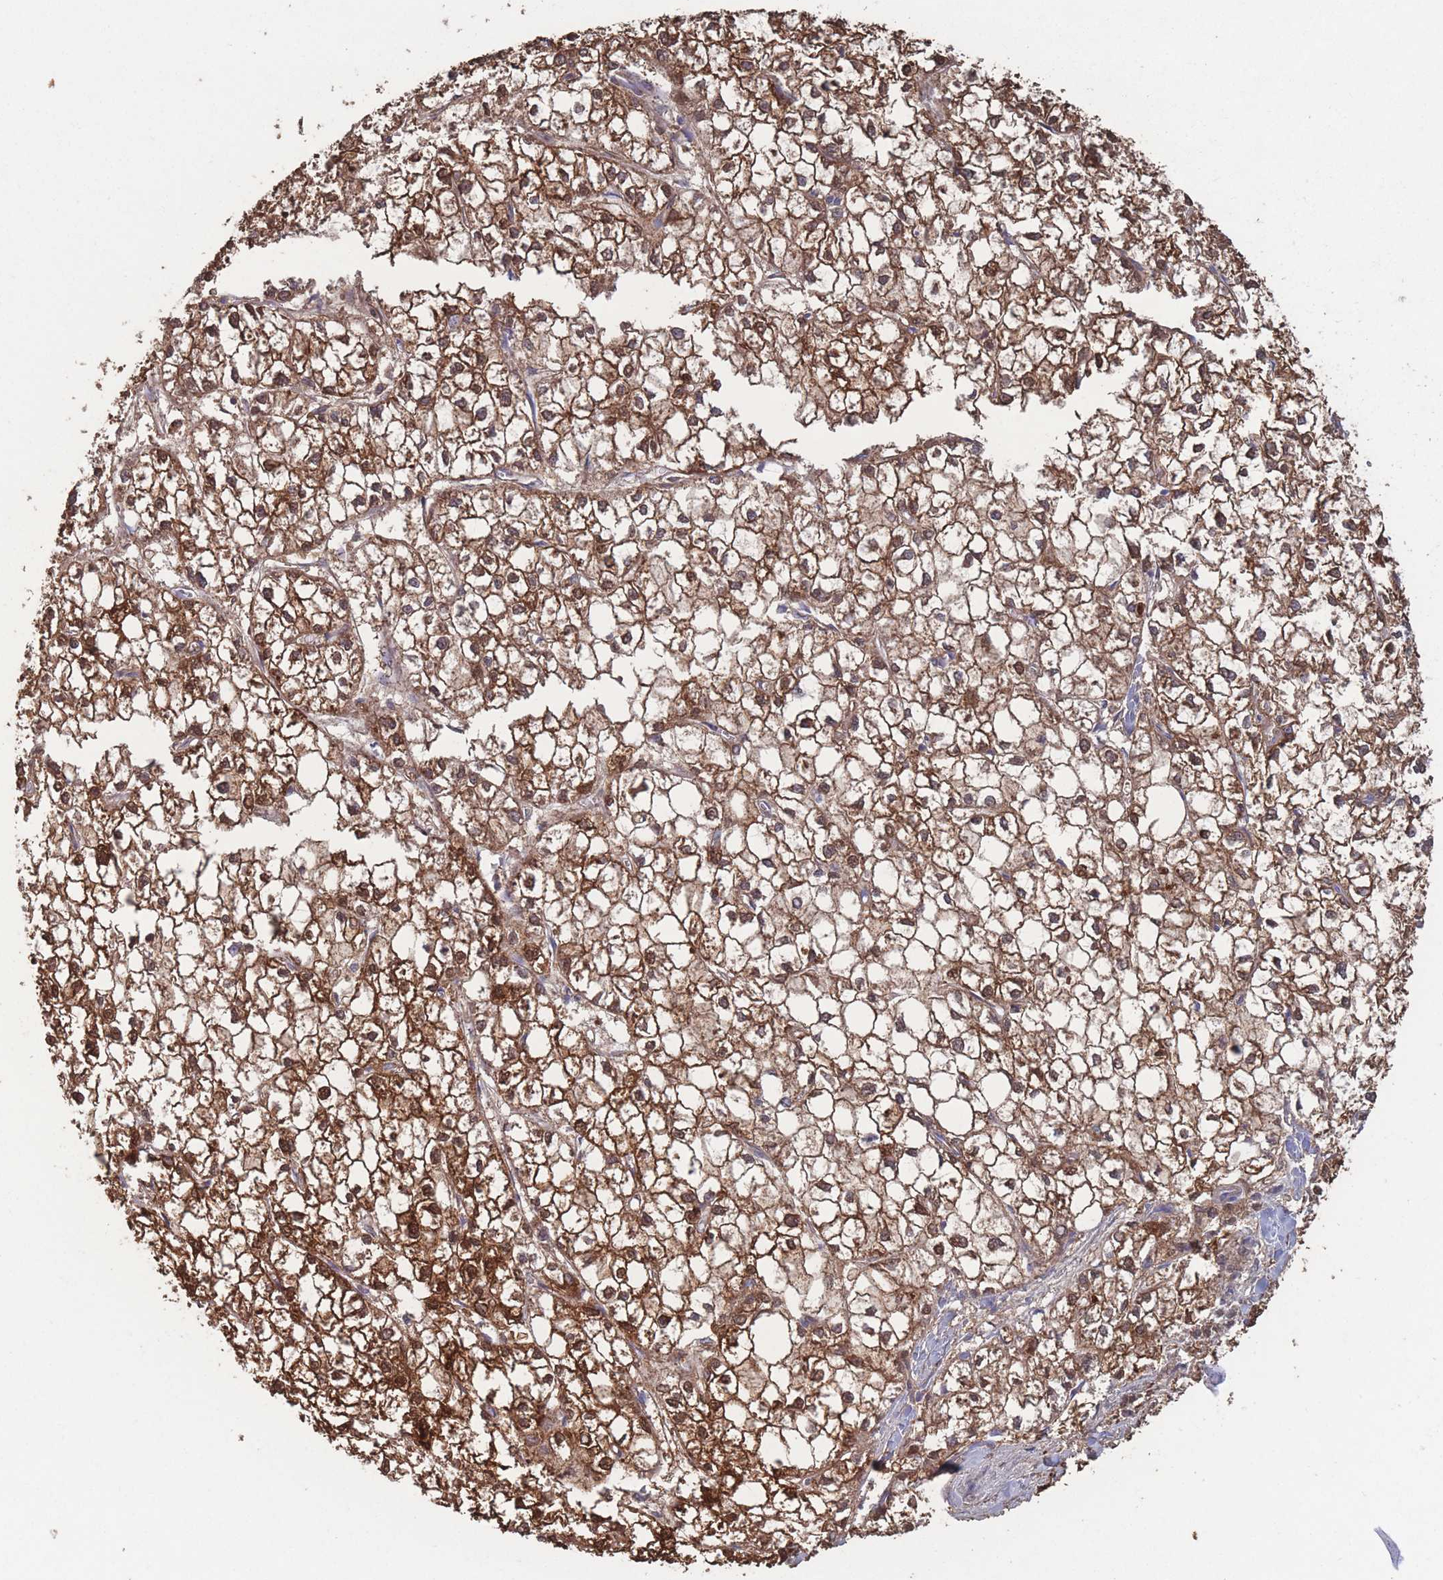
{"staining": {"intensity": "strong", "quantity": ">75%", "location": "cytoplasmic/membranous,nuclear"}, "tissue": "liver cancer", "cell_type": "Tumor cells", "image_type": "cancer", "snomed": [{"axis": "morphology", "description": "Carcinoma, Hepatocellular, NOS"}, {"axis": "topography", "description": "Liver"}], "caption": "Human liver cancer (hepatocellular carcinoma) stained with a brown dye shows strong cytoplasmic/membranous and nuclear positive expression in approximately >75% of tumor cells.", "gene": "ADH1A", "patient": {"sex": "female", "age": 43}}